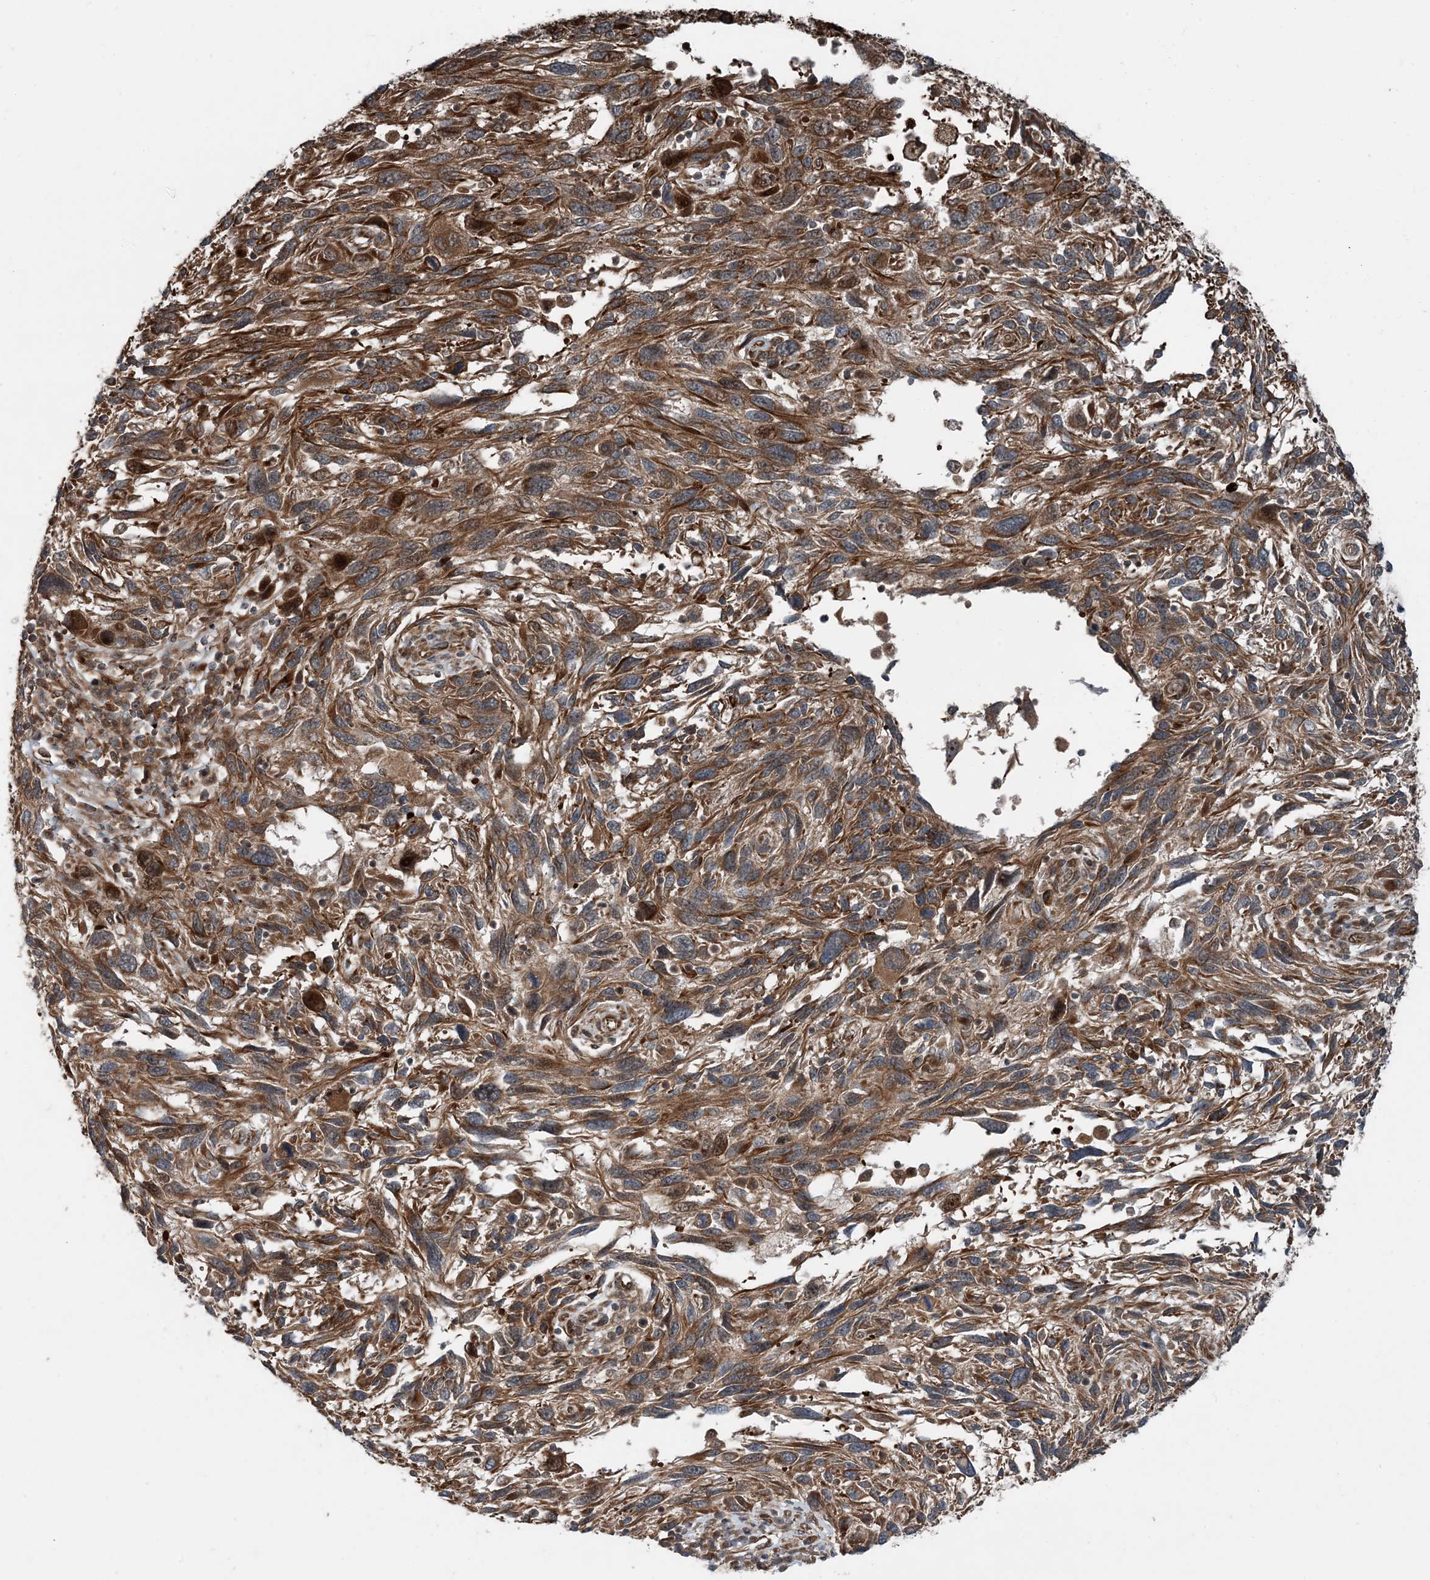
{"staining": {"intensity": "moderate", "quantity": ">75%", "location": "cytoplasmic/membranous"}, "tissue": "melanoma", "cell_type": "Tumor cells", "image_type": "cancer", "snomed": [{"axis": "morphology", "description": "Malignant melanoma, NOS"}, {"axis": "topography", "description": "Skin"}], "caption": "Immunohistochemical staining of human melanoma reveals moderate cytoplasmic/membranous protein staining in approximately >75% of tumor cells. (DAB = brown stain, brightfield microscopy at high magnification).", "gene": "EDEM2", "patient": {"sex": "male", "age": 53}}